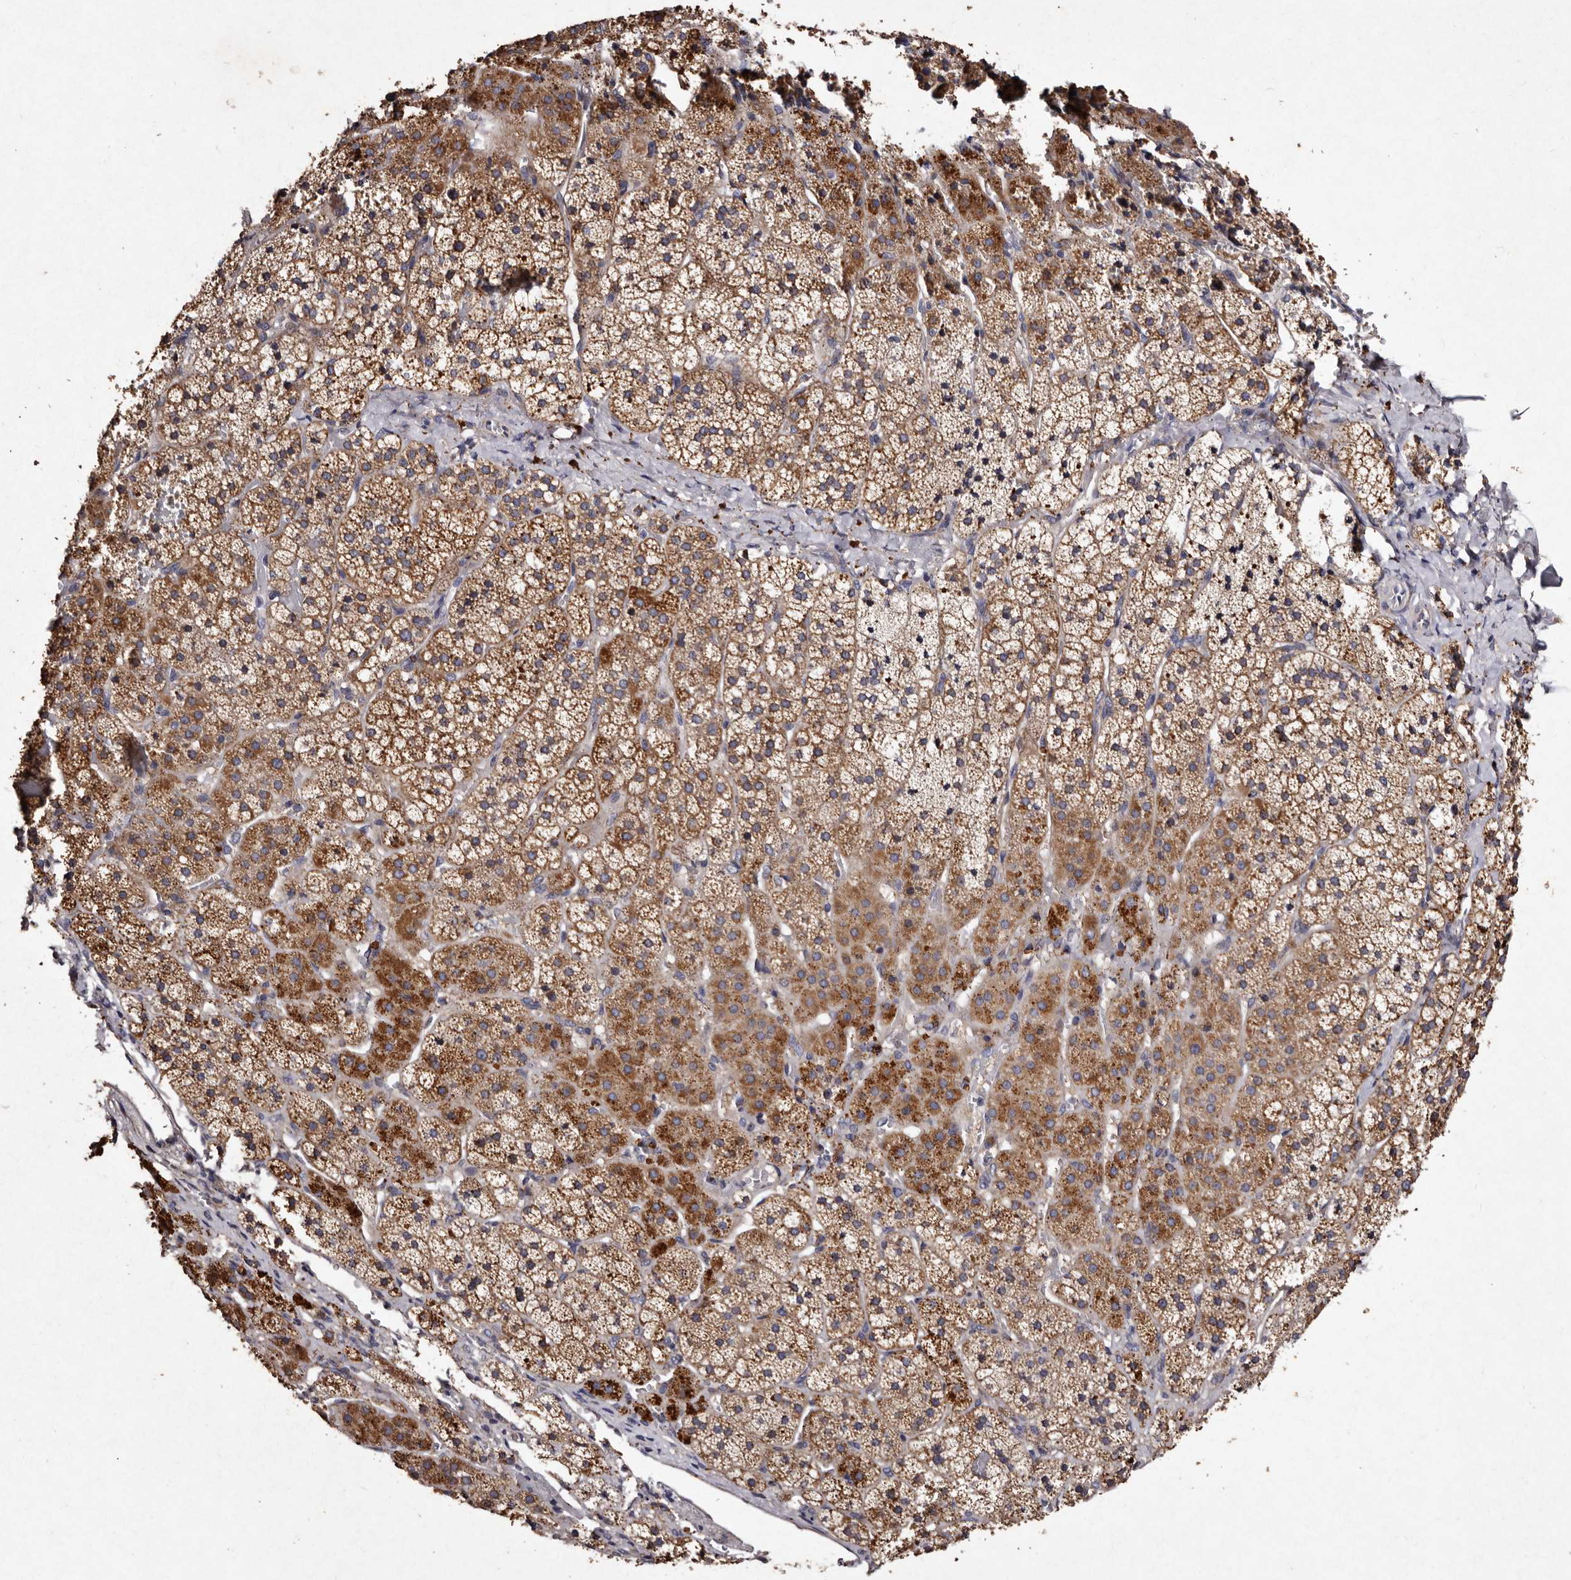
{"staining": {"intensity": "moderate", "quantity": ">75%", "location": "cytoplasmic/membranous"}, "tissue": "adrenal gland", "cell_type": "Glandular cells", "image_type": "normal", "snomed": [{"axis": "morphology", "description": "Normal tissue, NOS"}, {"axis": "topography", "description": "Adrenal gland"}], "caption": "Human adrenal gland stained with a brown dye reveals moderate cytoplasmic/membranous positive staining in about >75% of glandular cells.", "gene": "TFB1M", "patient": {"sex": "female", "age": 44}}